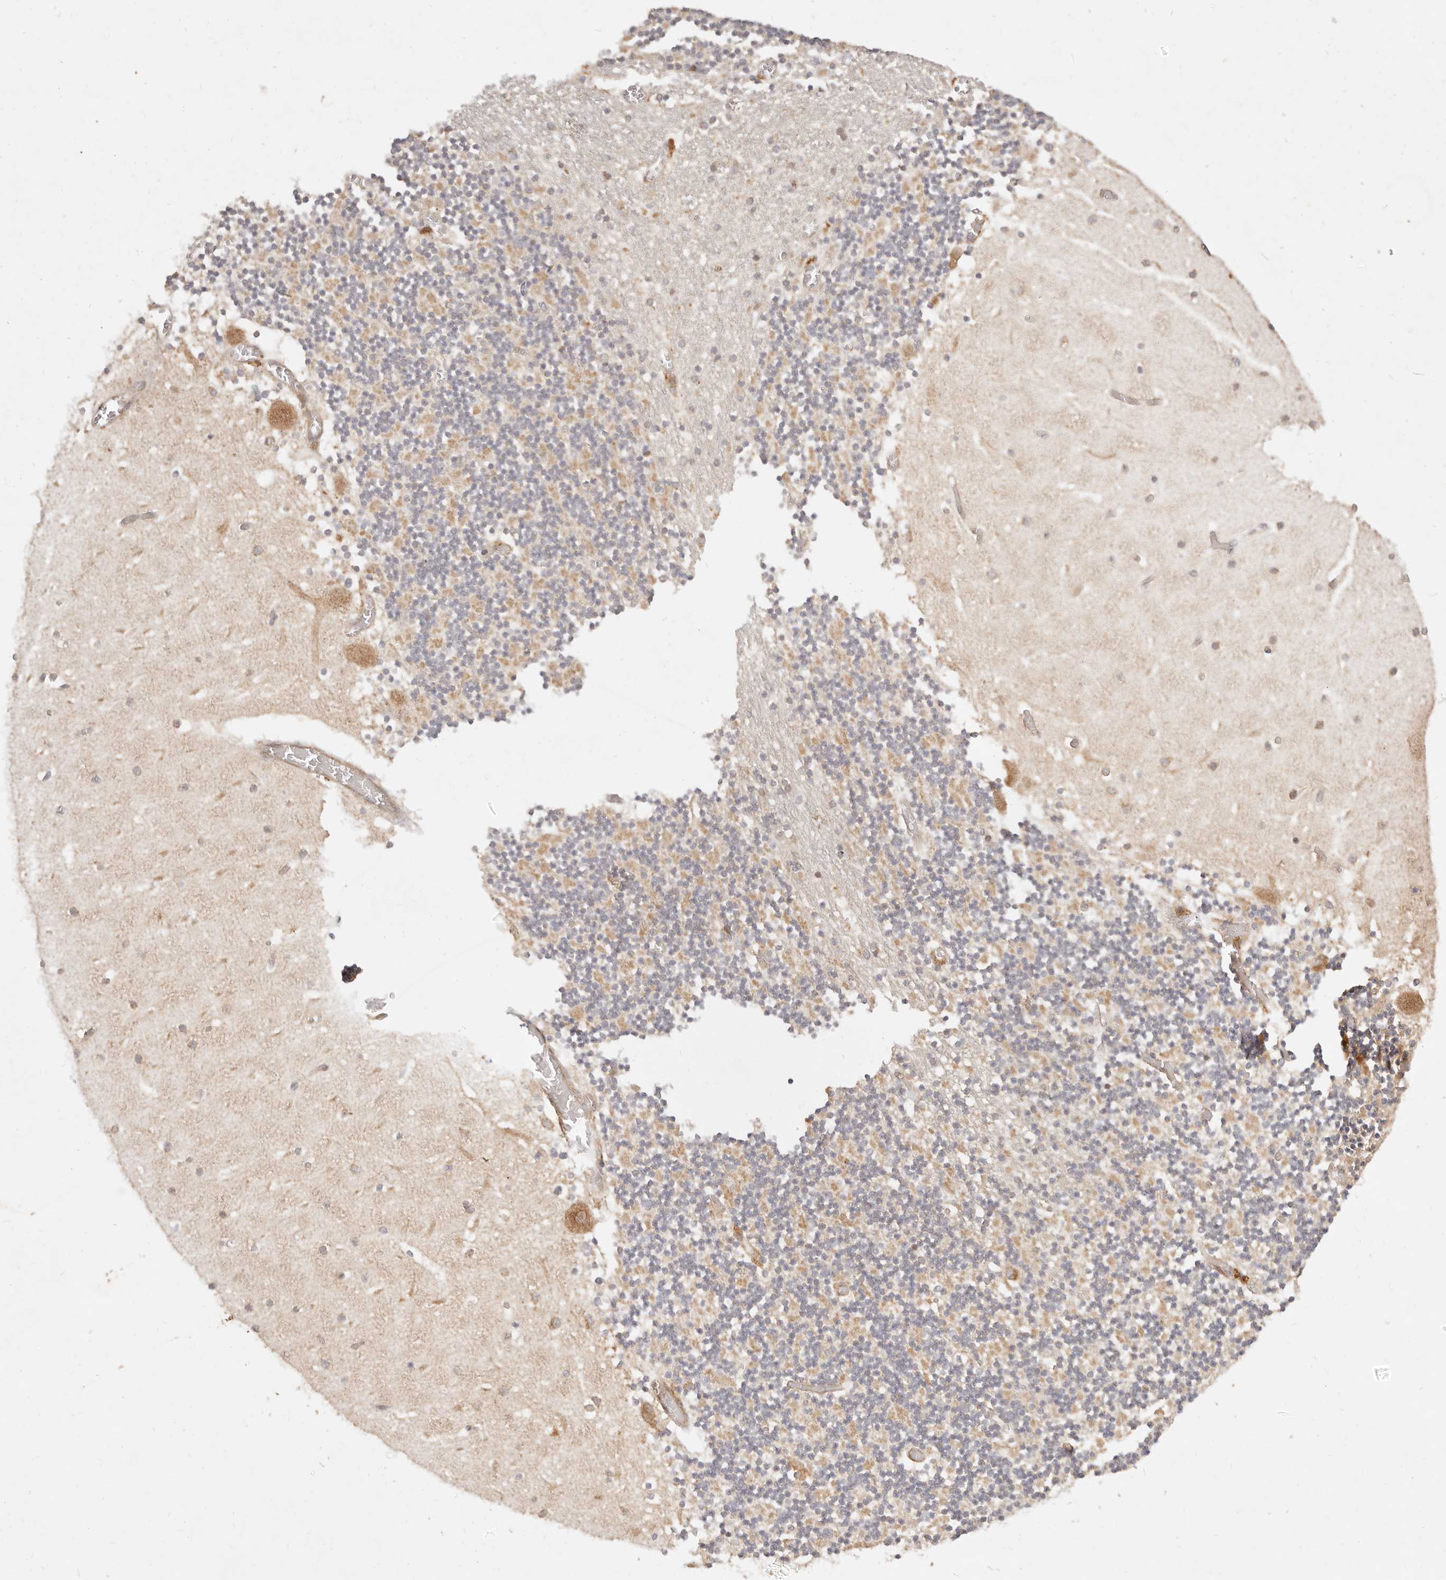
{"staining": {"intensity": "negative", "quantity": "none", "location": "none"}, "tissue": "cerebellum", "cell_type": "Cells in granular layer", "image_type": "normal", "snomed": [{"axis": "morphology", "description": "Normal tissue, NOS"}, {"axis": "topography", "description": "Cerebellum"}], "caption": "This is an immunohistochemistry image of normal cerebellum. There is no expression in cells in granular layer.", "gene": "TIMM17A", "patient": {"sex": "female", "age": 28}}